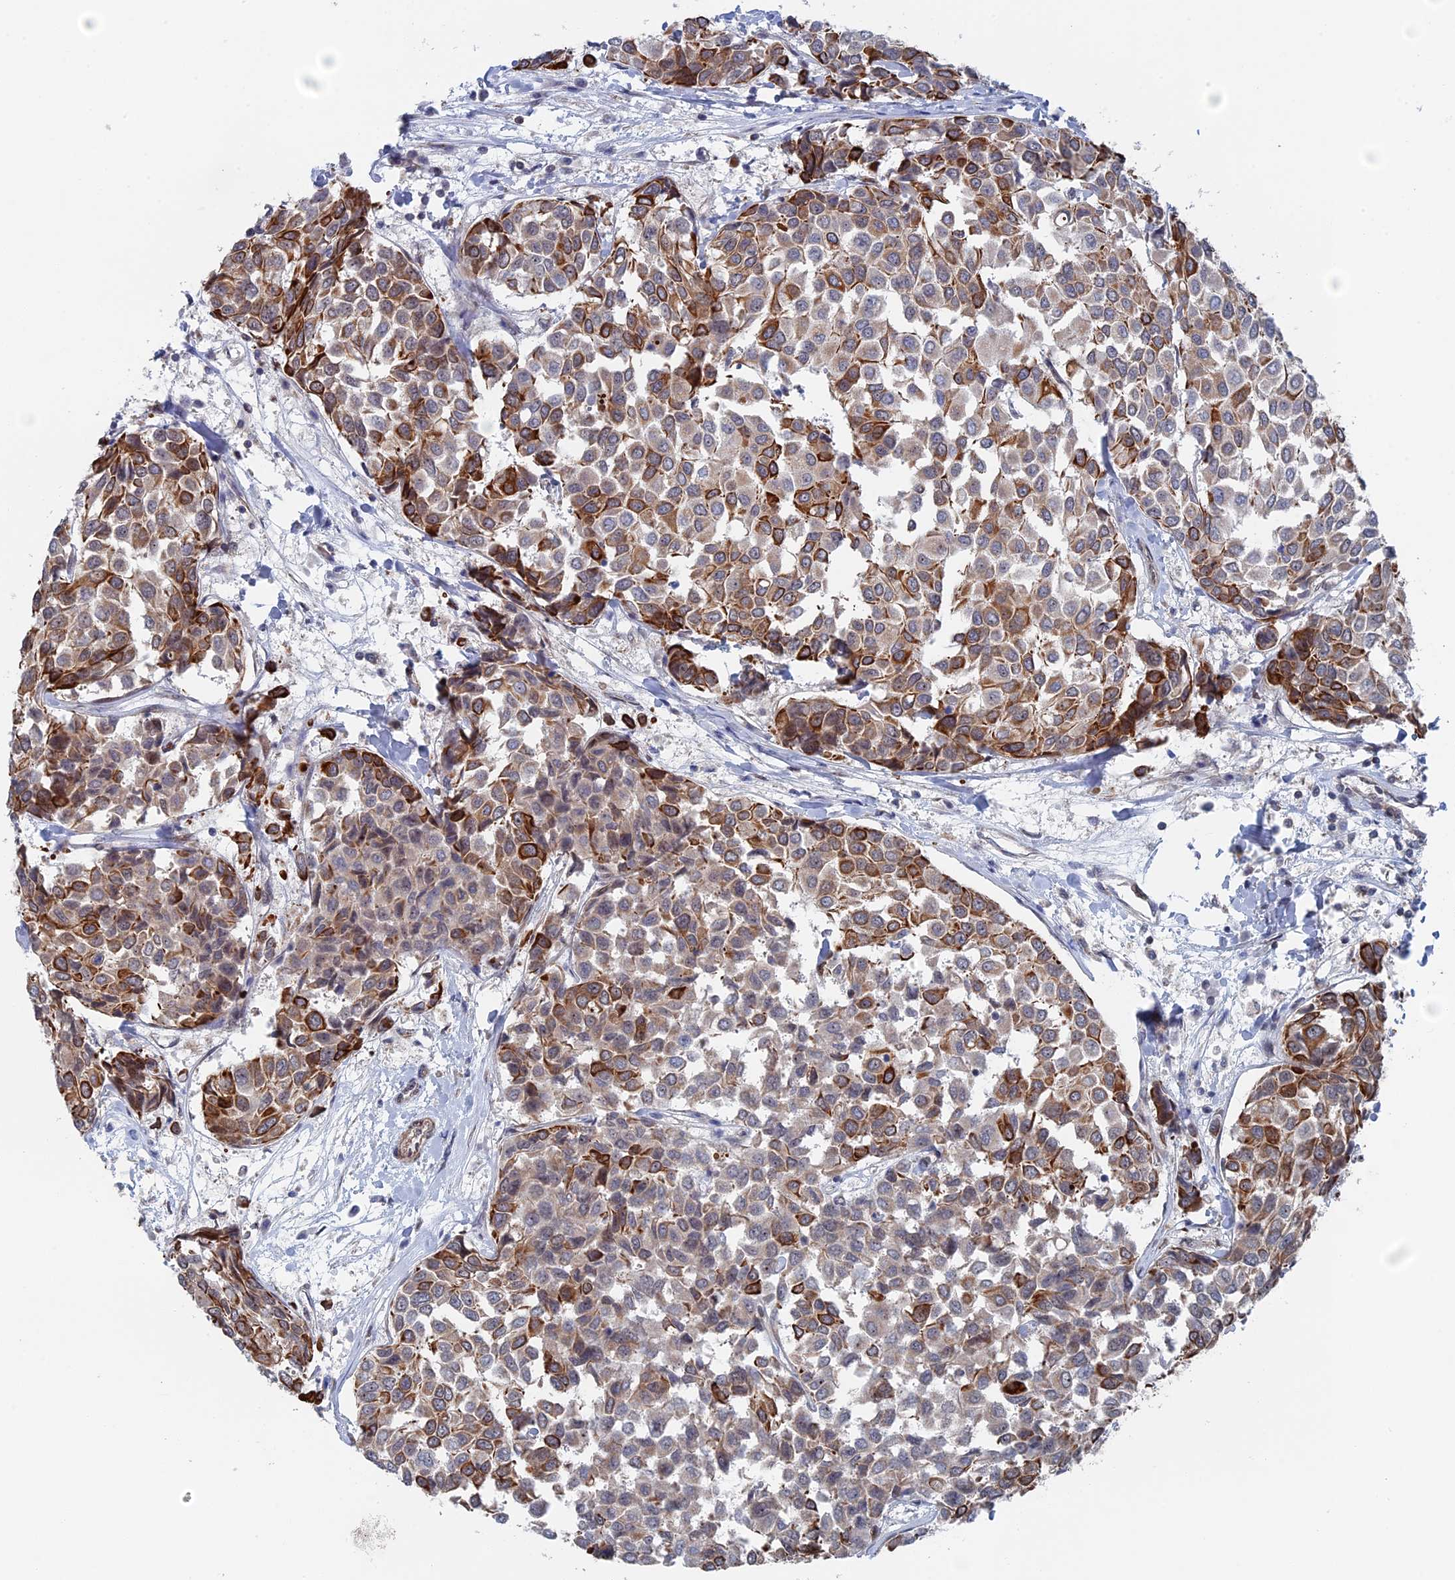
{"staining": {"intensity": "moderate", "quantity": "25%-75%", "location": "cytoplasmic/membranous"}, "tissue": "breast cancer", "cell_type": "Tumor cells", "image_type": "cancer", "snomed": [{"axis": "morphology", "description": "Duct carcinoma"}, {"axis": "topography", "description": "Breast"}], "caption": "The photomicrograph reveals a brown stain indicating the presence of a protein in the cytoplasmic/membranous of tumor cells in breast cancer (intraductal carcinoma).", "gene": "IL7", "patient": {"sex": "female", "age": 55}}